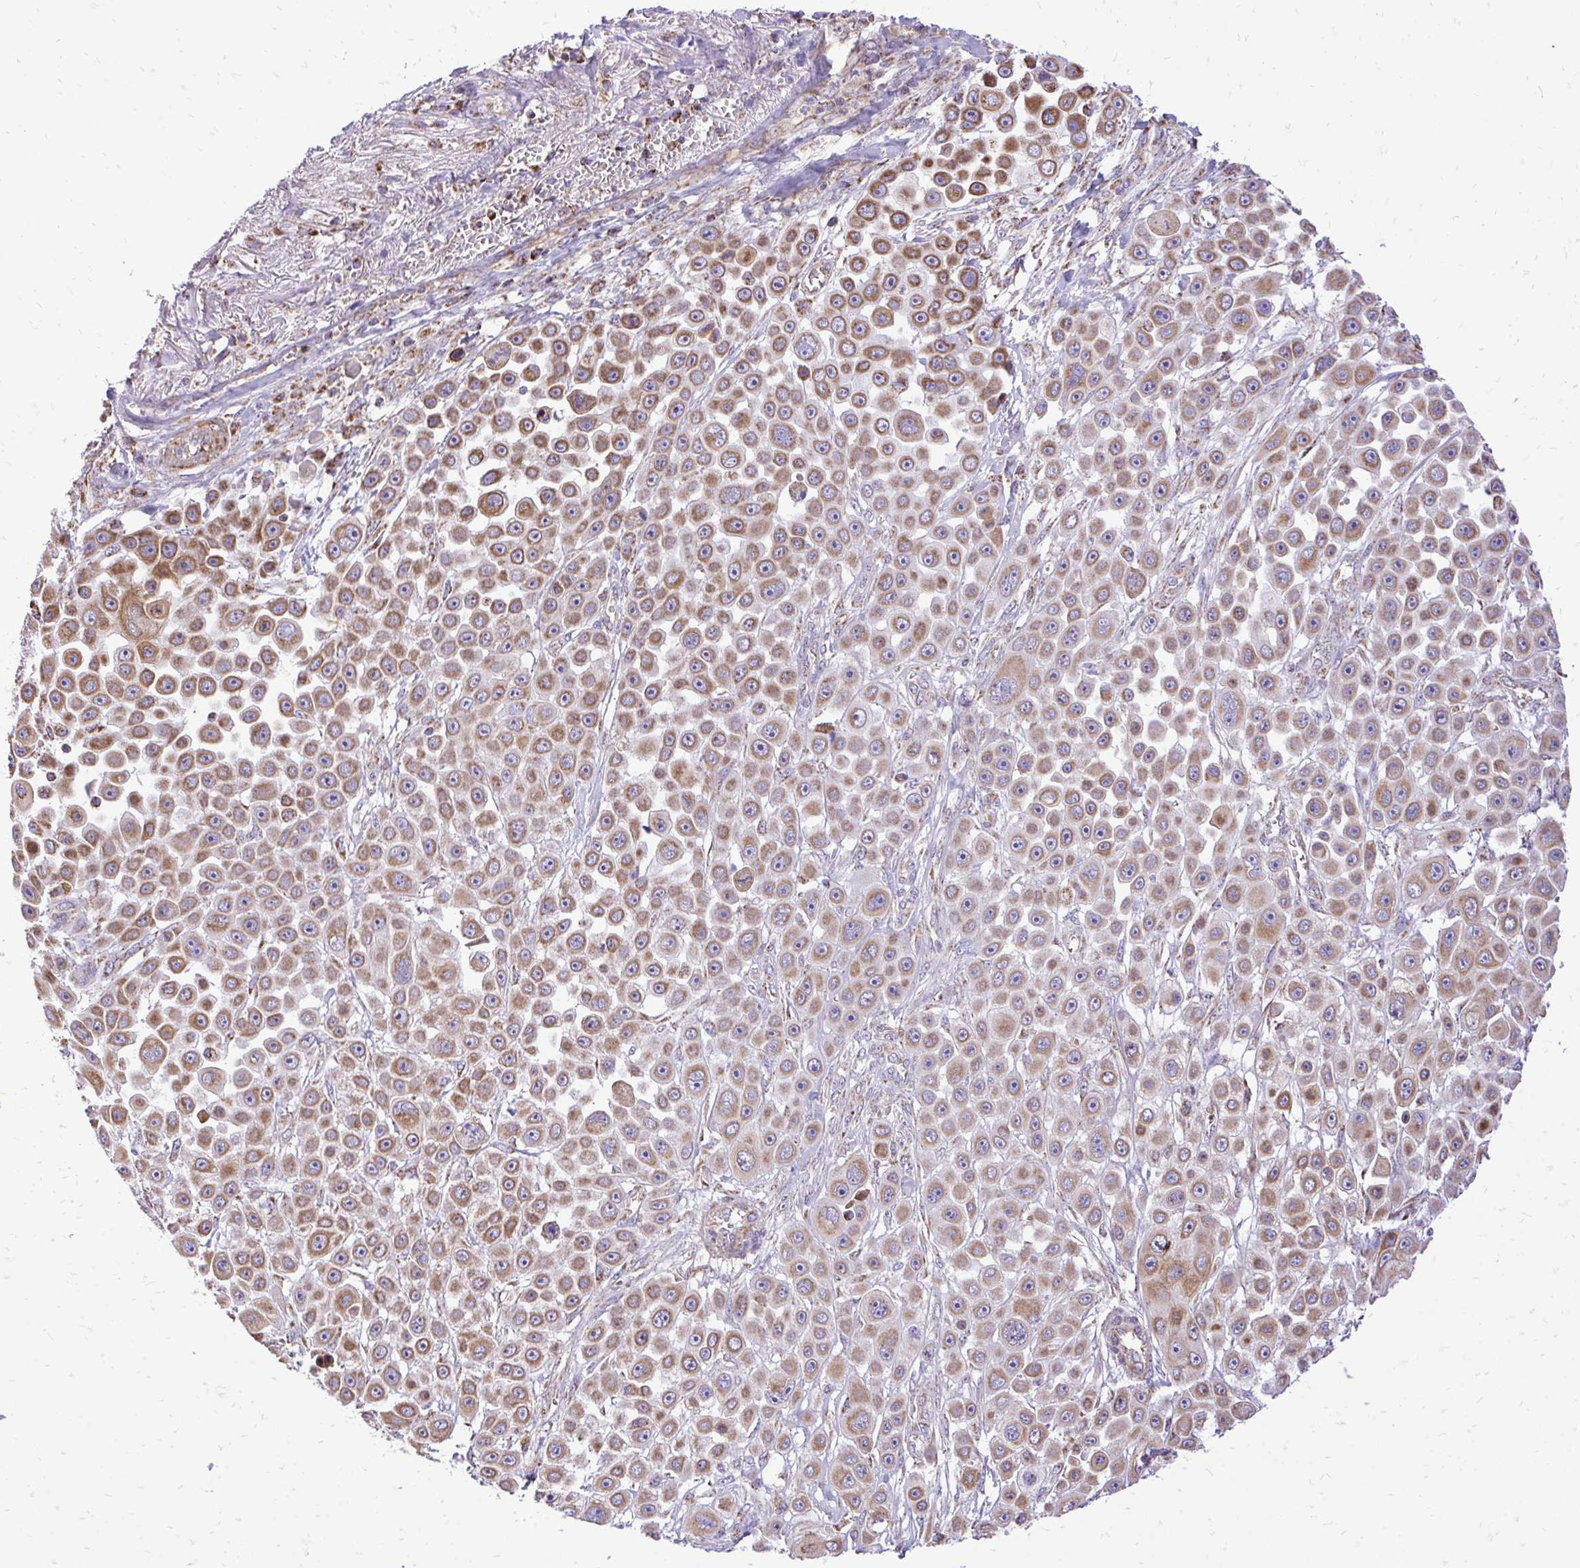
{"staining": {"intensity": "moderate", "quantity": ">75%", "location": "cytoplasmic/membranous"}, "tissue": "skin cancer", "cell_type": "Tumor cells", "image_type": "cancer", "snomed": [{"axis": "morphology", "description": "Squamous cell carcinoma, NOS"}, {"axis": "topography", "description": "Skin"}], "caption": "Protein expression analysis of human skin cancer (squamous cell carcinoma) reveals moderate cytoplasmic/membranous expression in about >75% of tumor cells.", "gene": "UBE2C", "patient": {"sex": "male", "age": 67}}